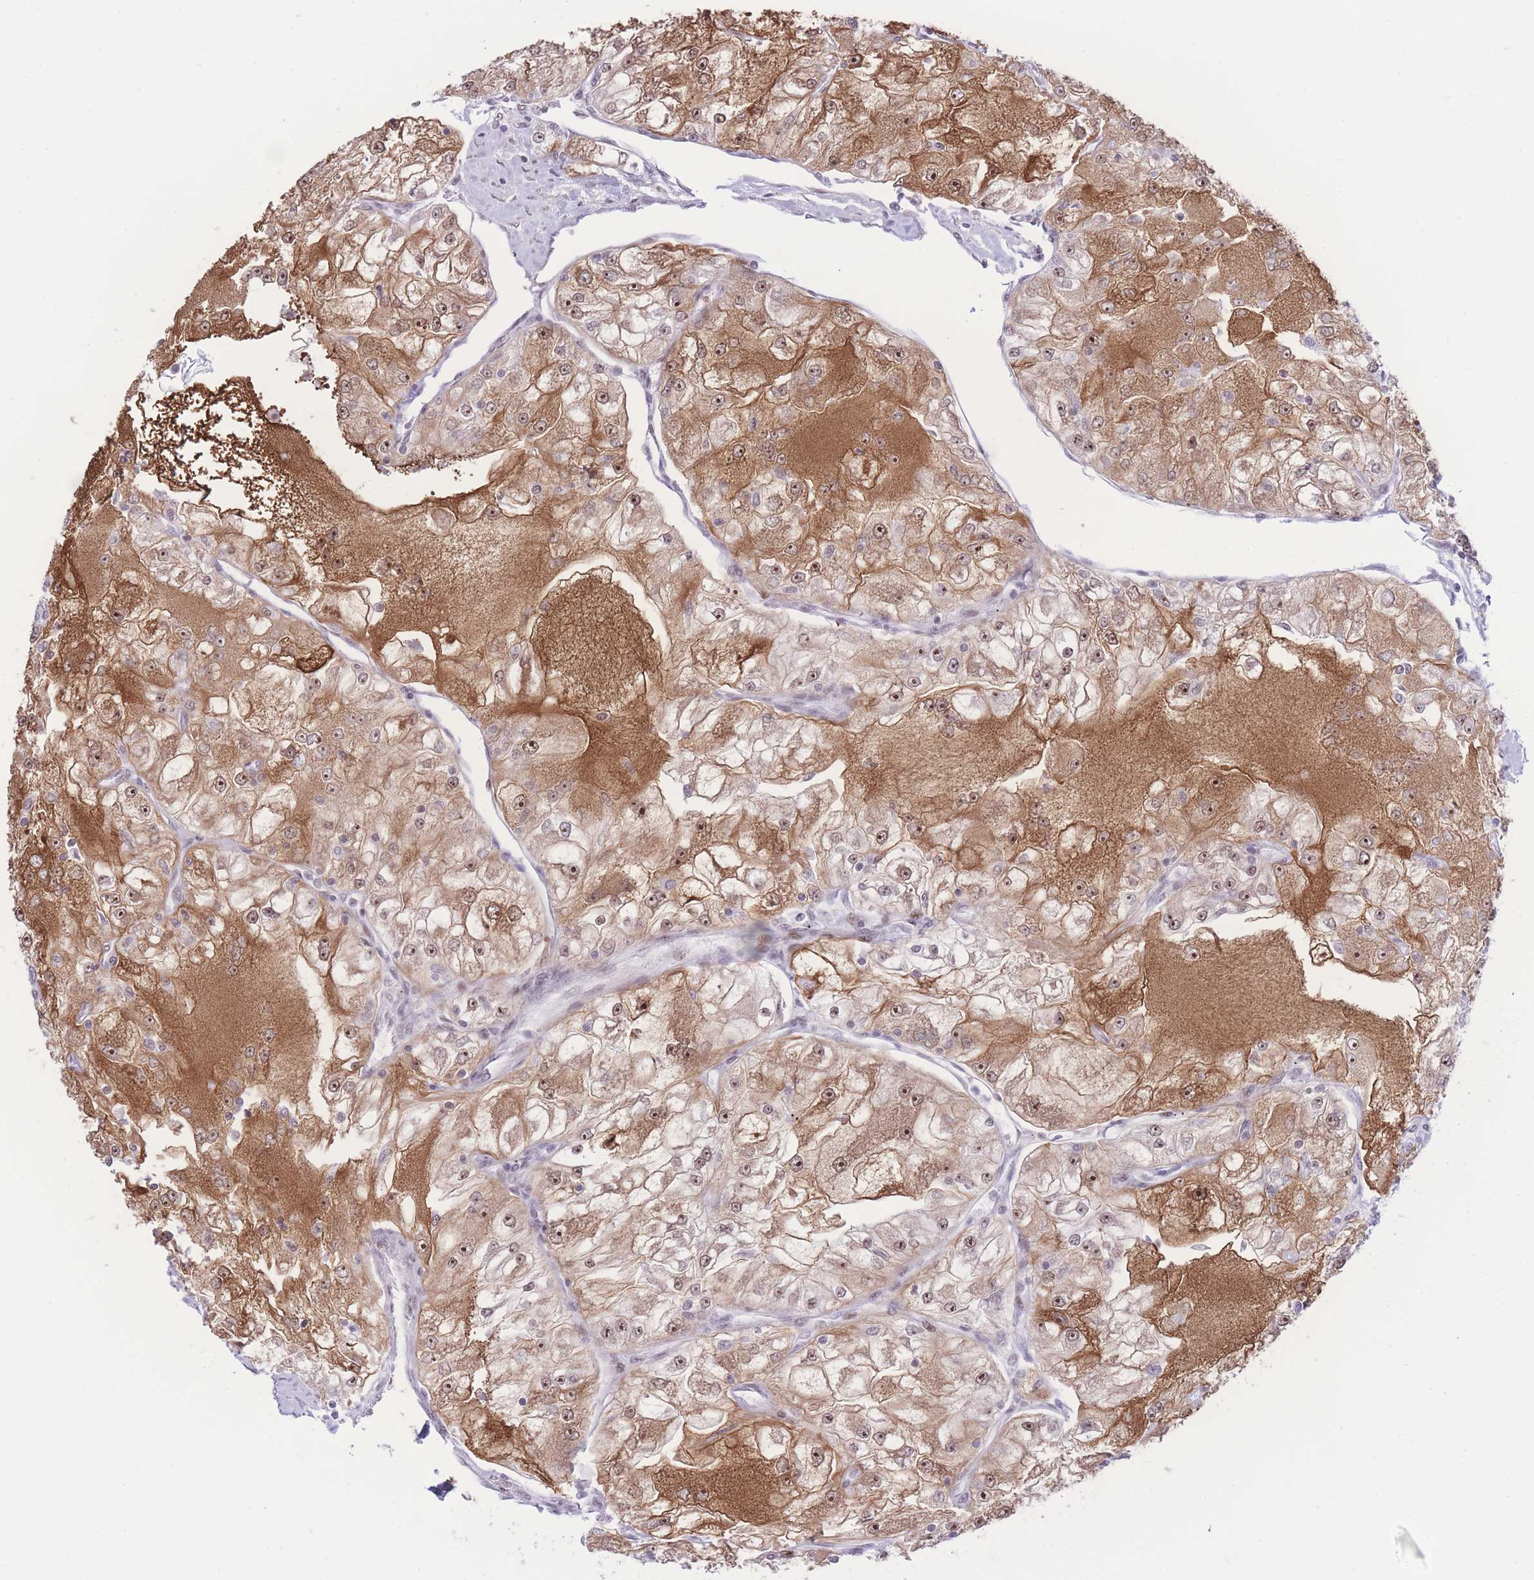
{"staining": {"intensity": "moderate", "quantity": ">75%", "location": "cytoplasmic/membranous,nuclear"}, "tissue": "renal cancer", "cell_type": "Tumor cells", "image_type": "cancer", "snomed": [{"axis": "morphology", "description": "Adenocarcinoma, NOS"}, {"axis": "topography", "description": "Kidney"}], "caption": "Protein expression by IHC exhibits moderate cytoplasmic/membranous and nuclear expression in approximately >75% of tumor cells in adenocarcinoma (renal). Immunohistochemistry (ihc) stains the protein of interest in brown and the nuclei are stained blue.", "gene": "PCIF1", "patient": {"sex": "female", "age": 72}}